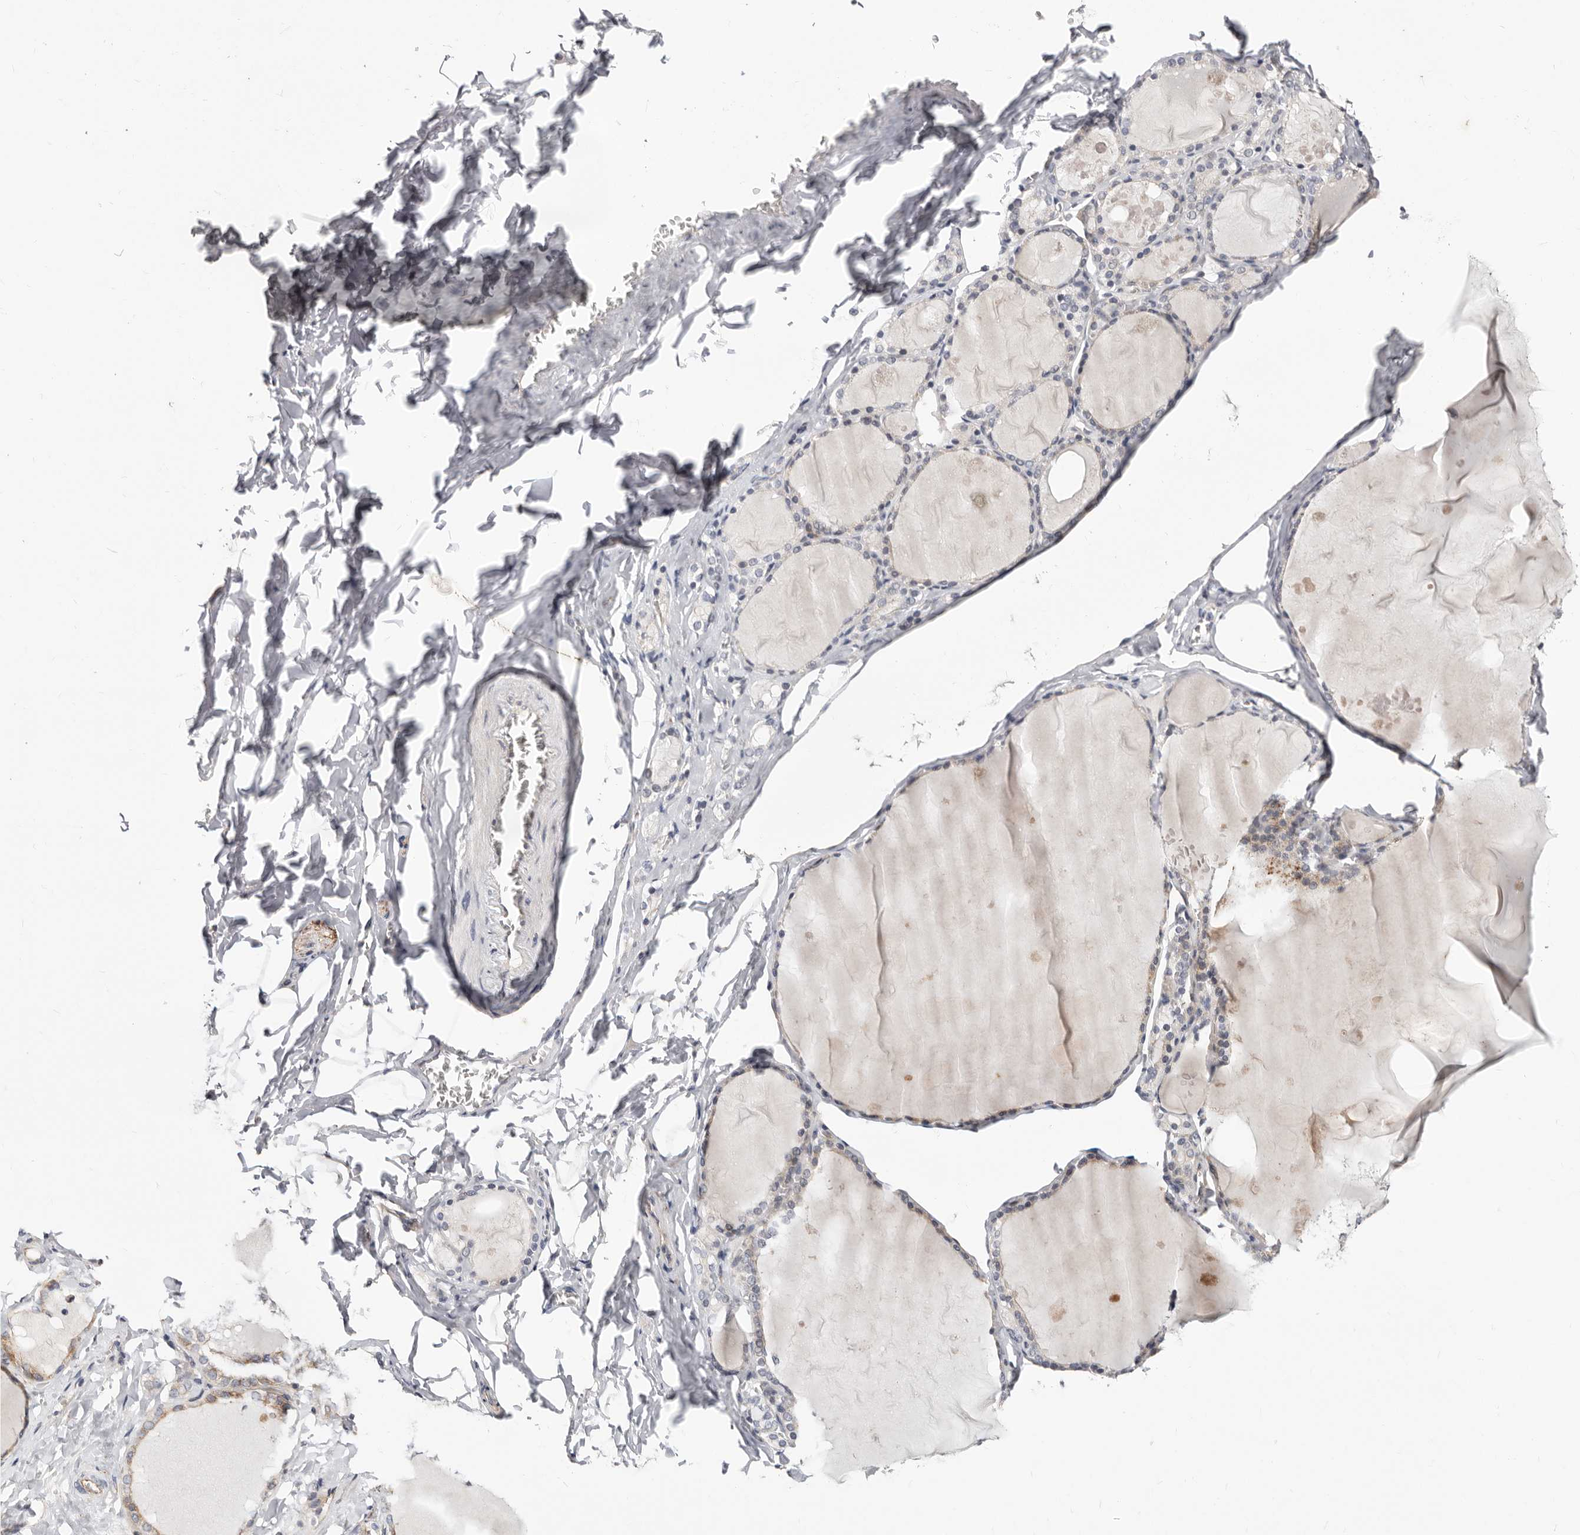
{"staining": {"intensity": "weak", "quantity": "25%-75%", "location": "cytoplasmic/membranous"}, "tissue": "thyroid gland", "cell_type": "Glandular cells", "image_type": "normal", "snomed": [{"axis": "morphology", "description": "Normal tissue, NOS"}, {"axis": "topography", "description": "Thyroid gland"}], "caption": "High-power microscopy captured an immunohistochemistry (IHC) histopathology image of benign thyroid gland, revealing weak cytoplasmic/membranous staining in about 25%-75% of glandular cells. (DAB (3,3'-diaminobenzidine) IHC with brightfield microscopy, high magnification).", "gene": "KLHL4", "patient": {"sex": "male", "age": 56}}